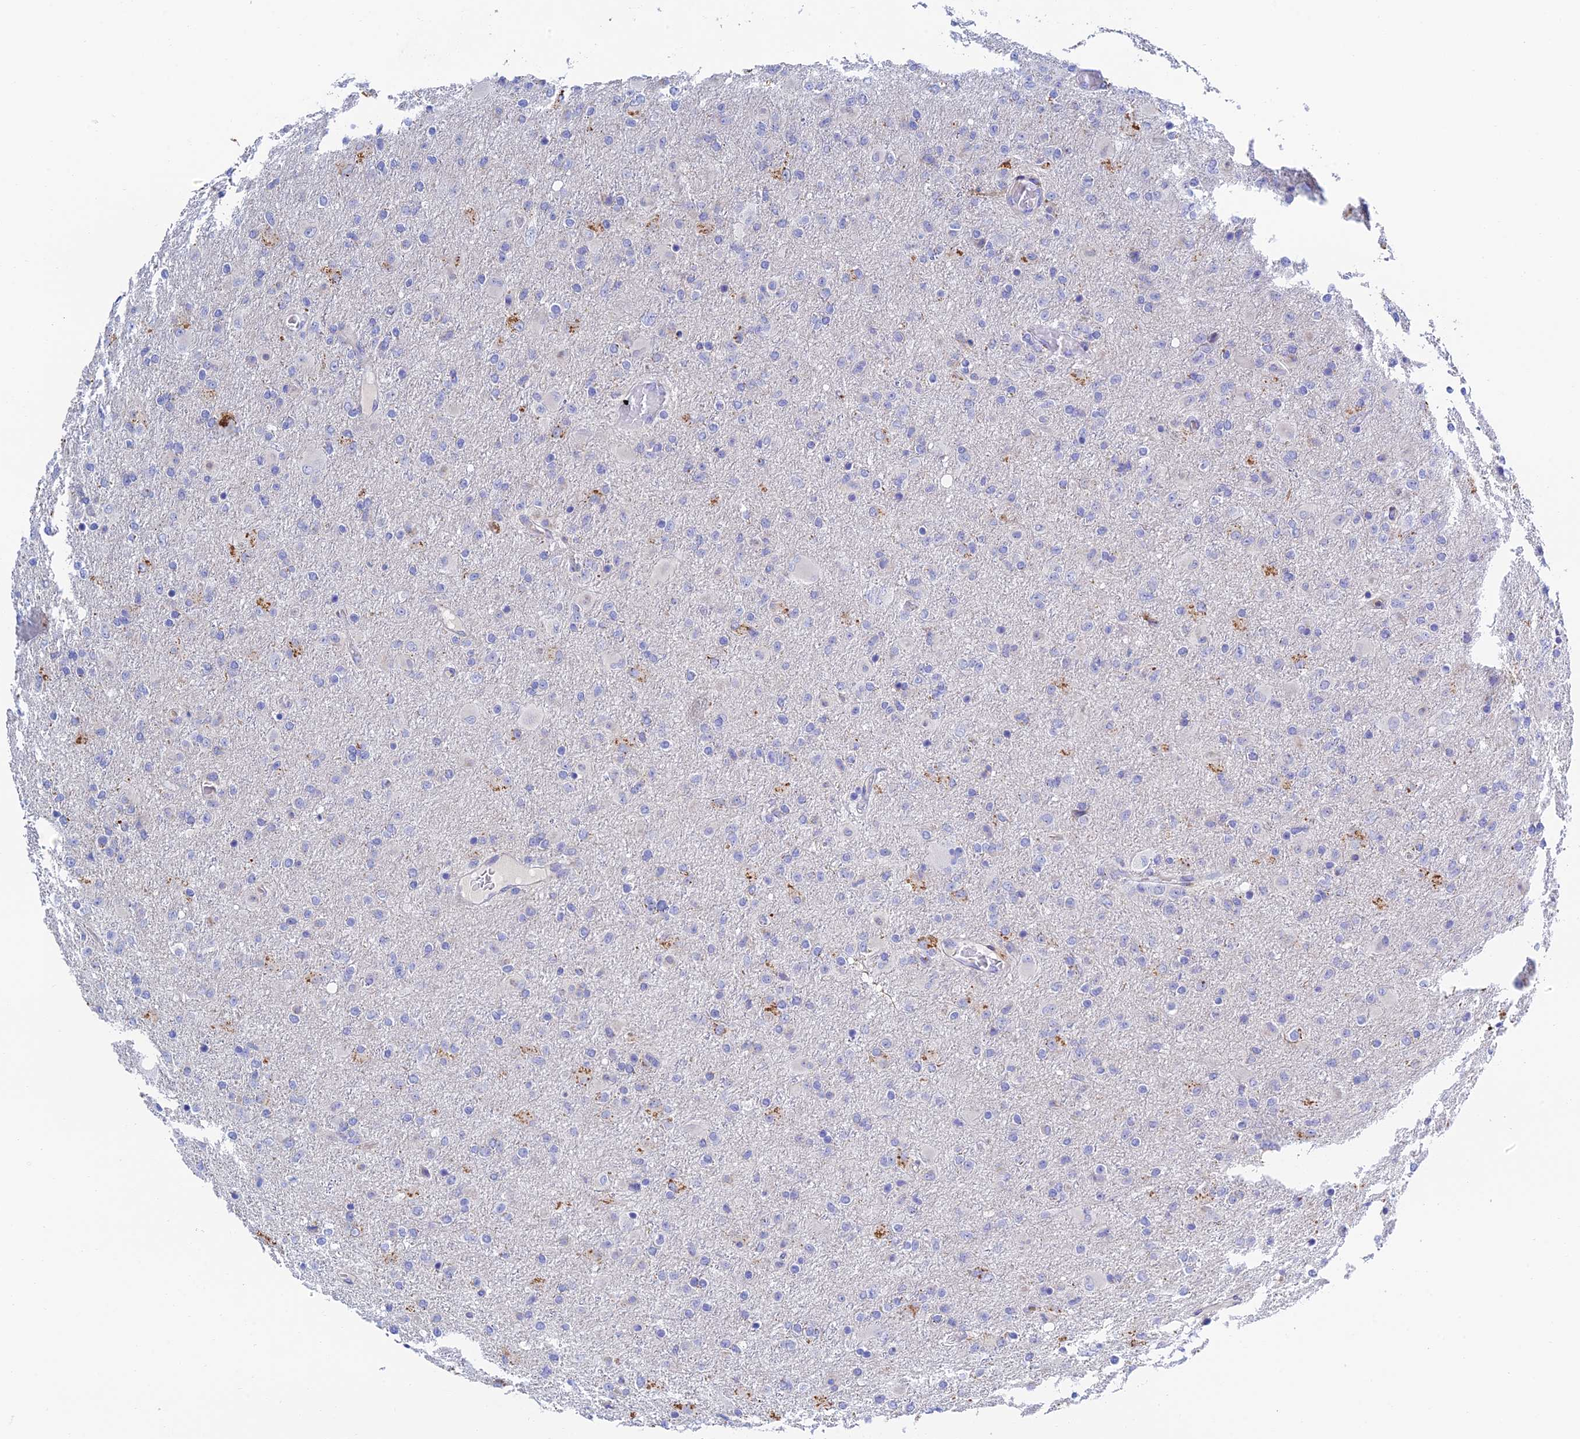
{"staining": {"intensity": "negative", "quantity": "none", "location": "none"}, "tissue": "glioma", "cell_type": "Tumor cells", "image_type": "cancer", "snomed": [{"axis": "morphology", "description": "Glioma, malignant, Low grade"}, {"axis": "topography", "description": "Brain"}], "caption": "The immunohistochemistry (IHC) photomicrograph has no significant expression in tumor cells of glioma tissue.", "gene": "RPGRIP1L", "patient": {"sex": "male", "age": 65}}